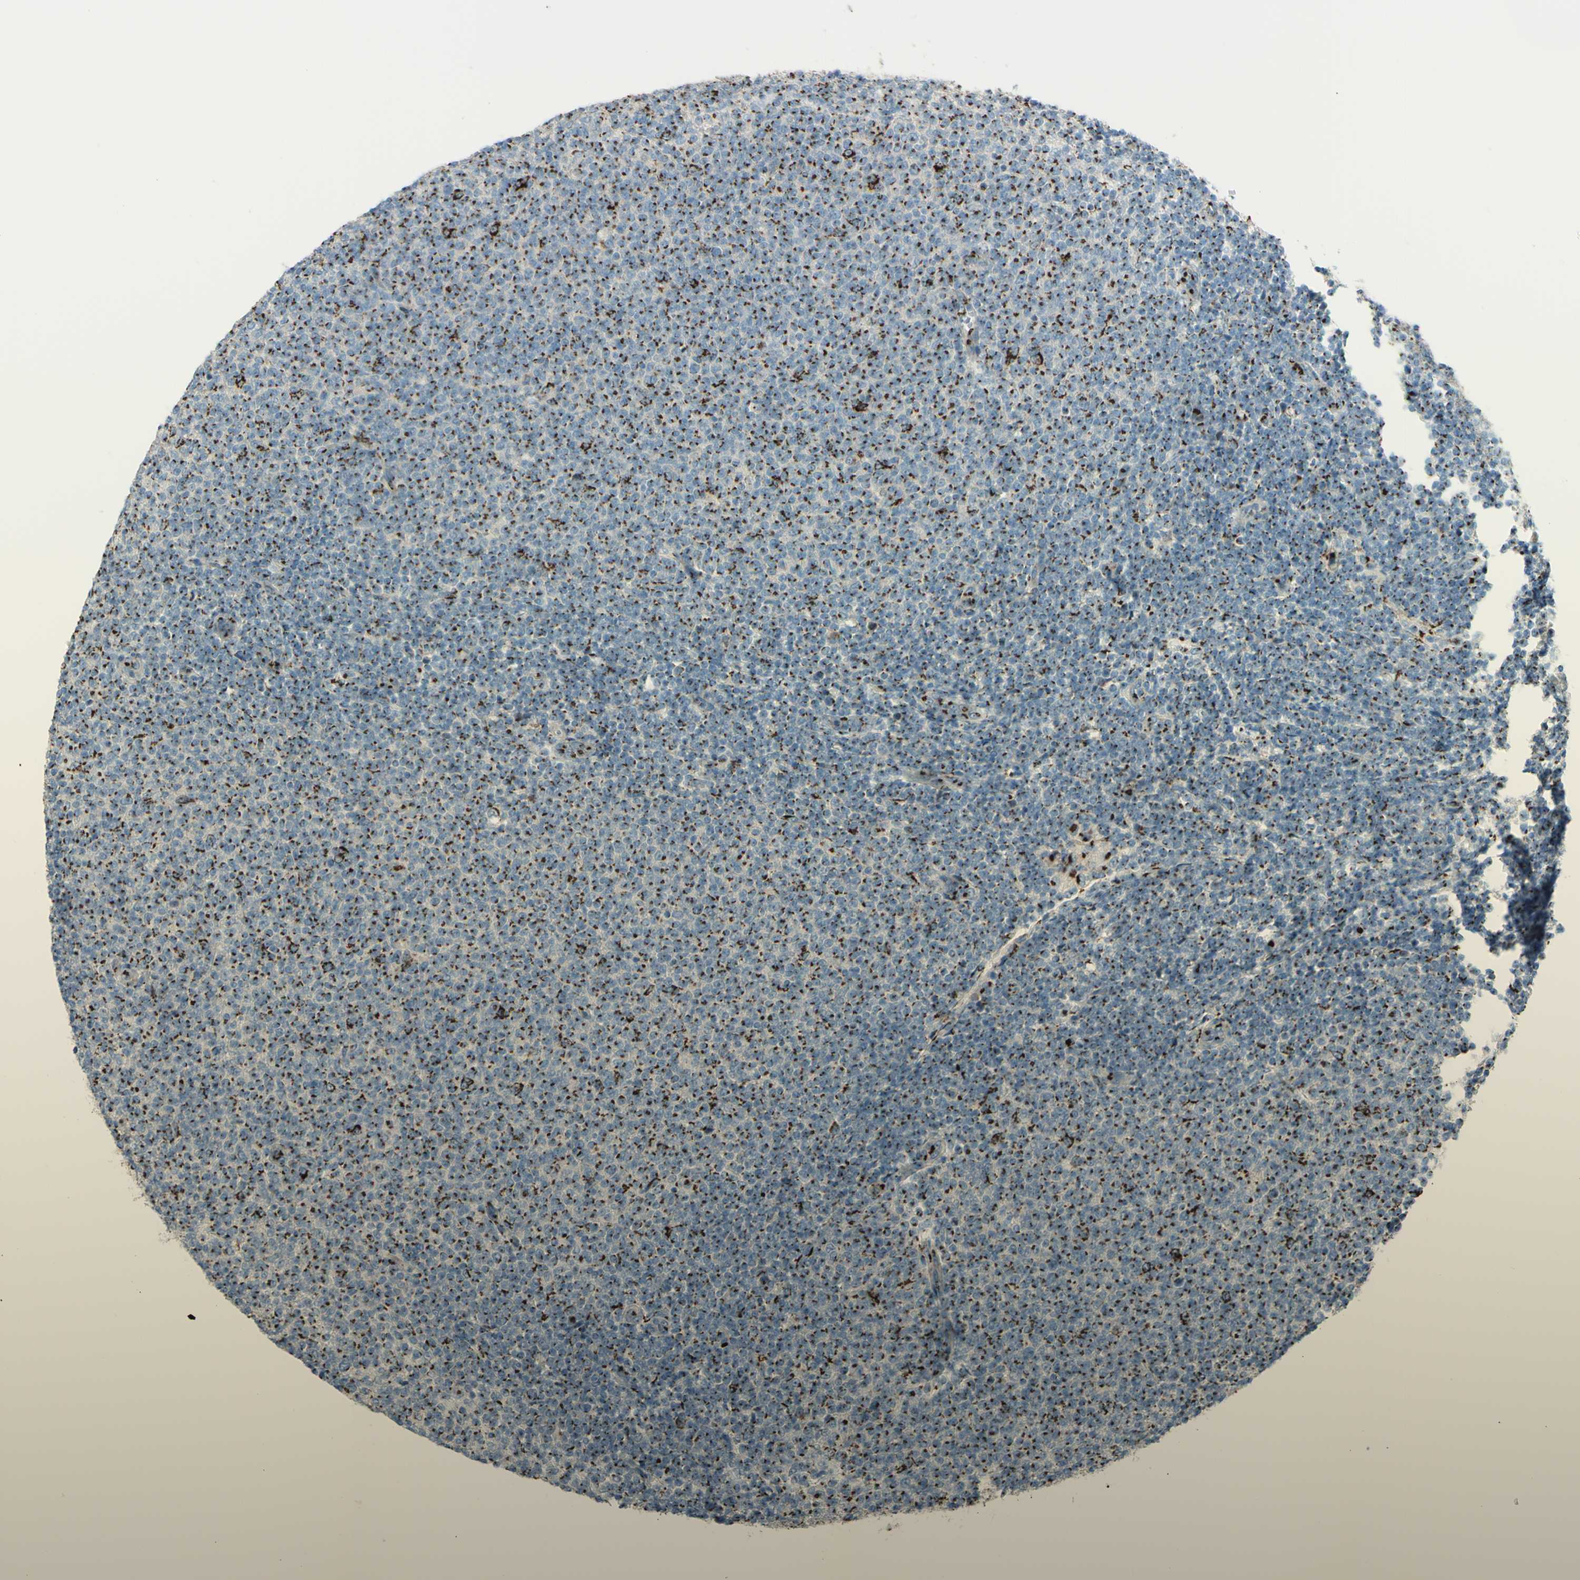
{"staining": {"intensity": "moderate", "quantity": ">75%", "location": "cytoplasmic/membranous"}, "tissue": "lymphoma", "cell_type": "Tumor cells", "image_type": "cancer", "snomed": [{"axis": "morphology", "description": "Malignant lymphoma, non-Hodgkin's type, Low grade"}, {"axis": "topography", "description": "Lymph node"}], "caption": "There is medium levels of moderate cytoplasmic/membranous expression in tumor cells of low-grade malignant lymphoma, non-Hodgkin's type, as demonstrated by immunohistochemical staining (brown color).", "gene": "BPNT2", "patient": {"sex": "male", "age": 66}}